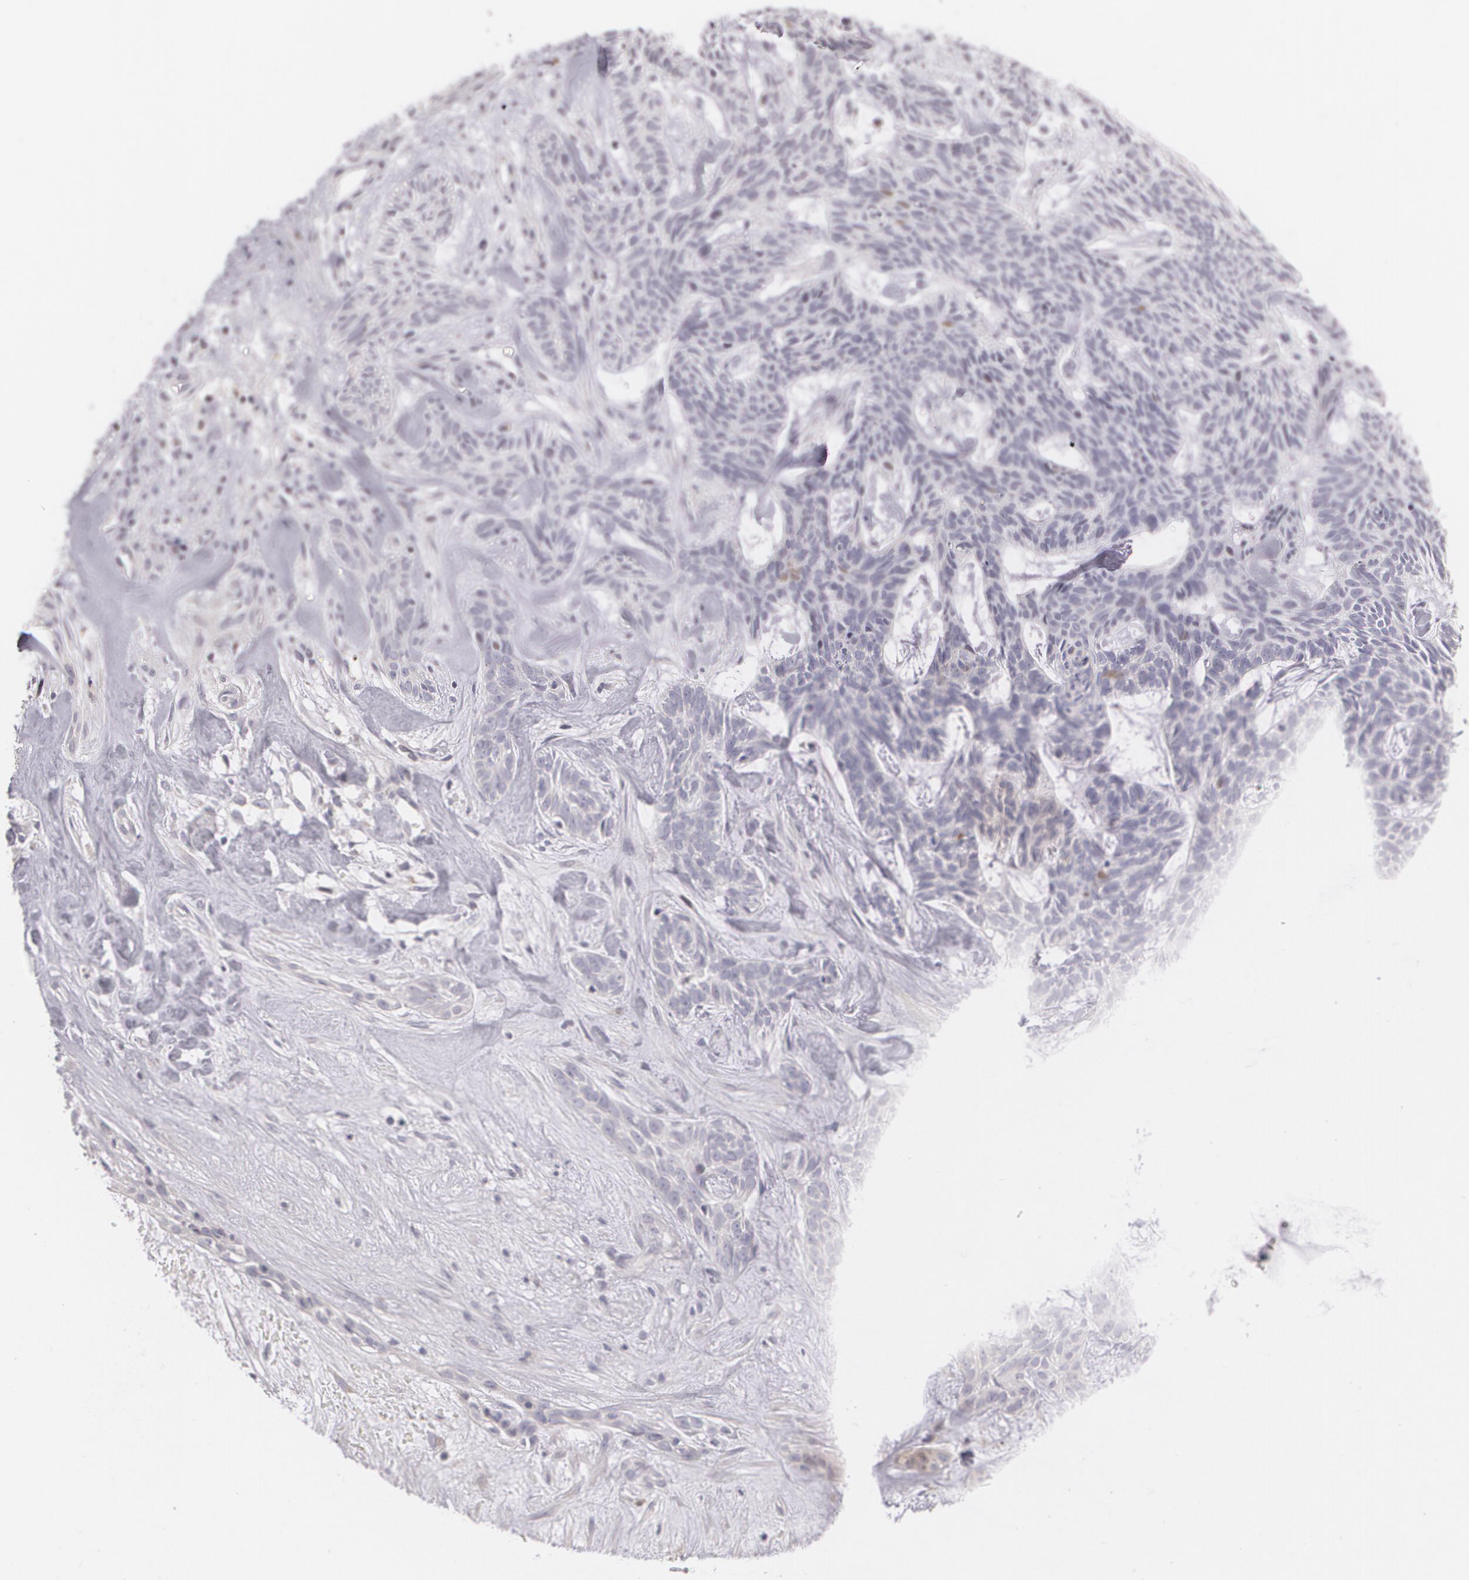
{"staining": {"intensity": "negative", "quantity": "none", "location": "none"}, "tissue": "skin cancer", "cell_type": "Tumor cells", "image_type": "cancer", "snomed": [{"axis": "morphology", "description": "Basal cell carcinoma"}, {"axis": "topography", "description": "Skin"}], "caption": "An image of human basal cell carcinoma (skin) is negative for staining in tumor cells.", "gene": "ZBTB16", "patient": {"sex": "male", "age": 75}}